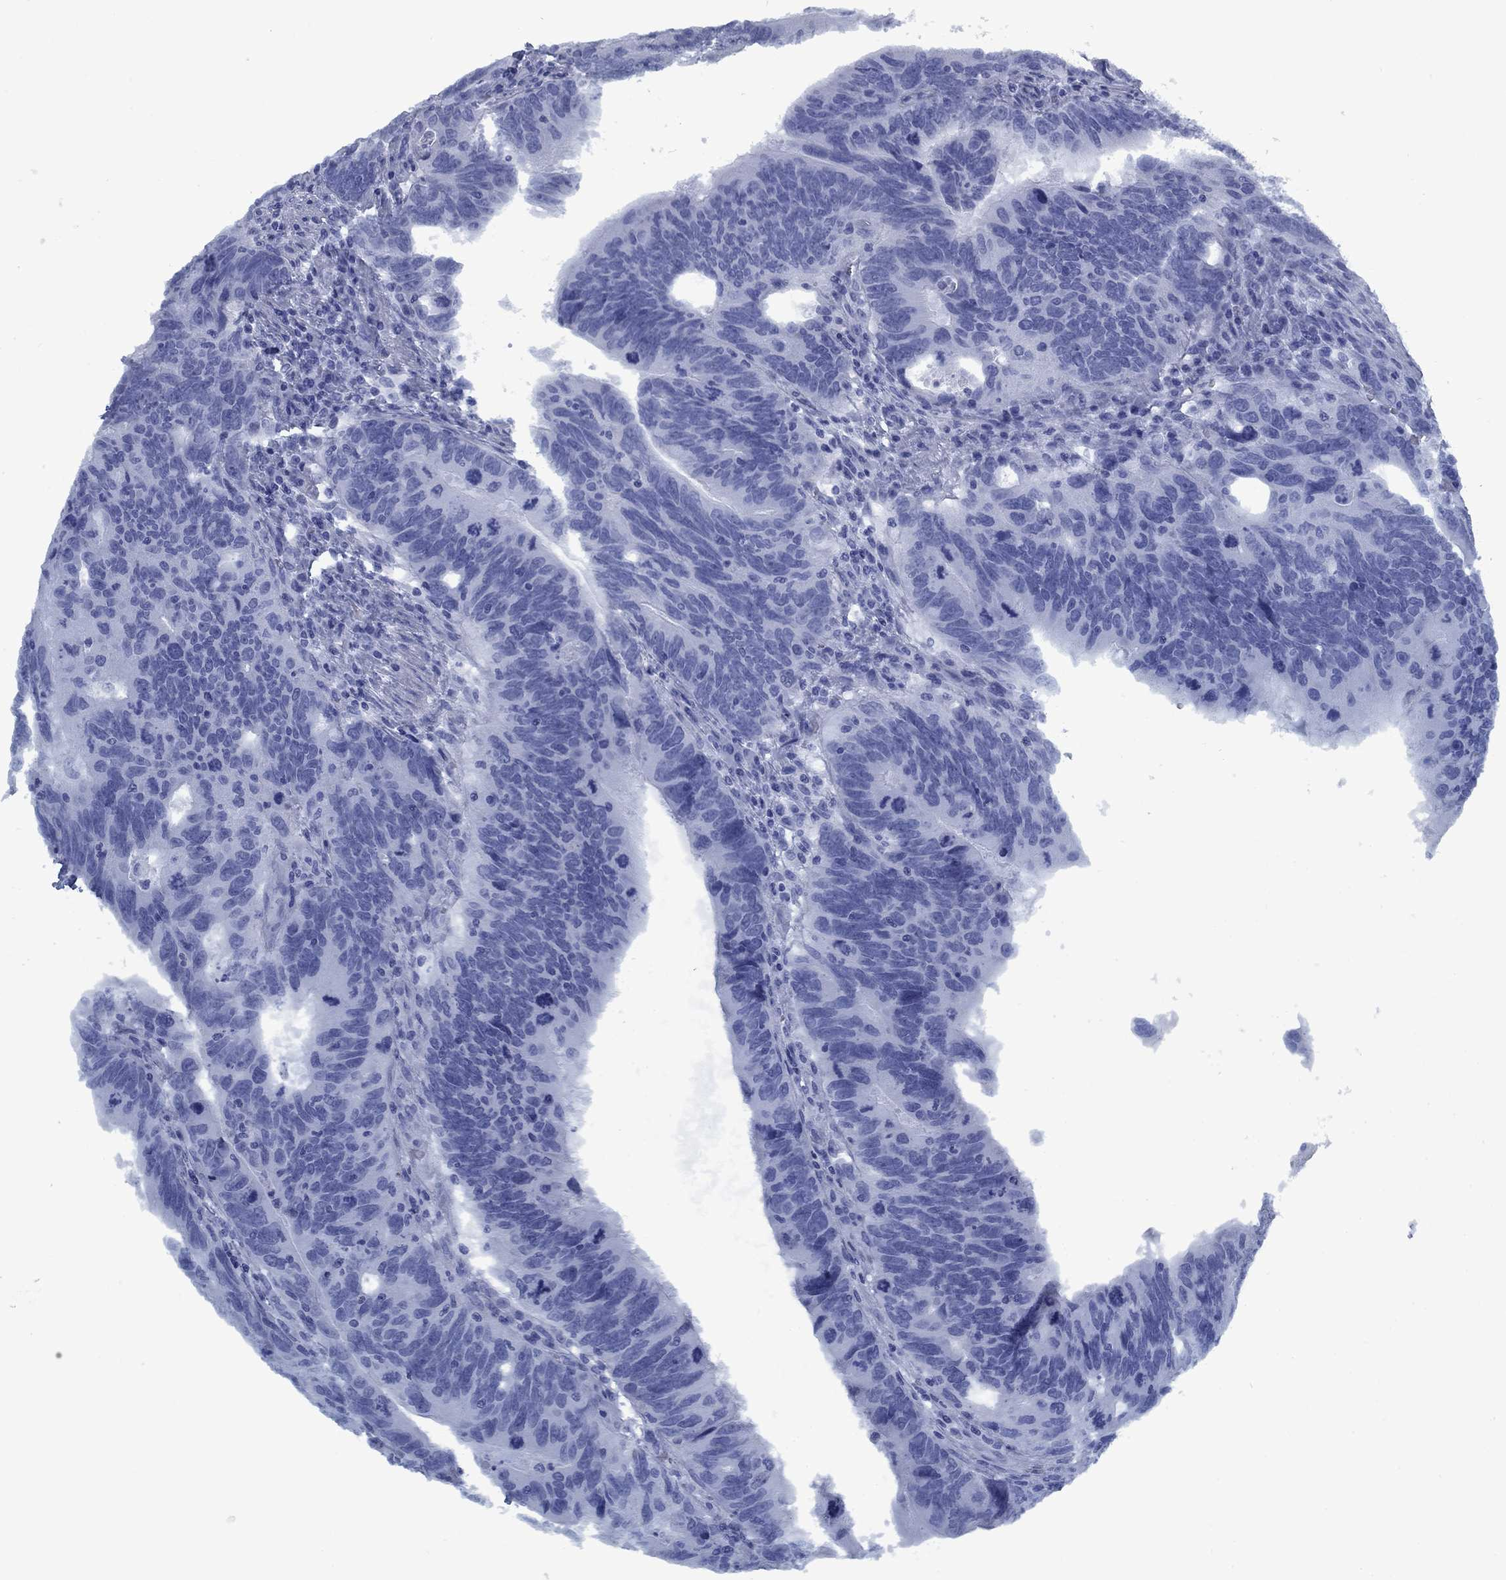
{"staining": {"intensity": "negative", "quantity": "none", "location": "none"}, "tissue": "colorectal cancer", "cell_type": "Tumor cells", "image_type": "cancer", "snomed": [{"axis": "morphology", "description": "Adenocarcinoma, NOS"}, {"axis": "topography", "description": "Colon"}], "caption": "Photomicrograph shows no significant protein positivity in tumor cells of colorectal cancer (adenocarcinoma).", "gene": "PNMA8A", "patient": {"sex": "female", "age": 77}}